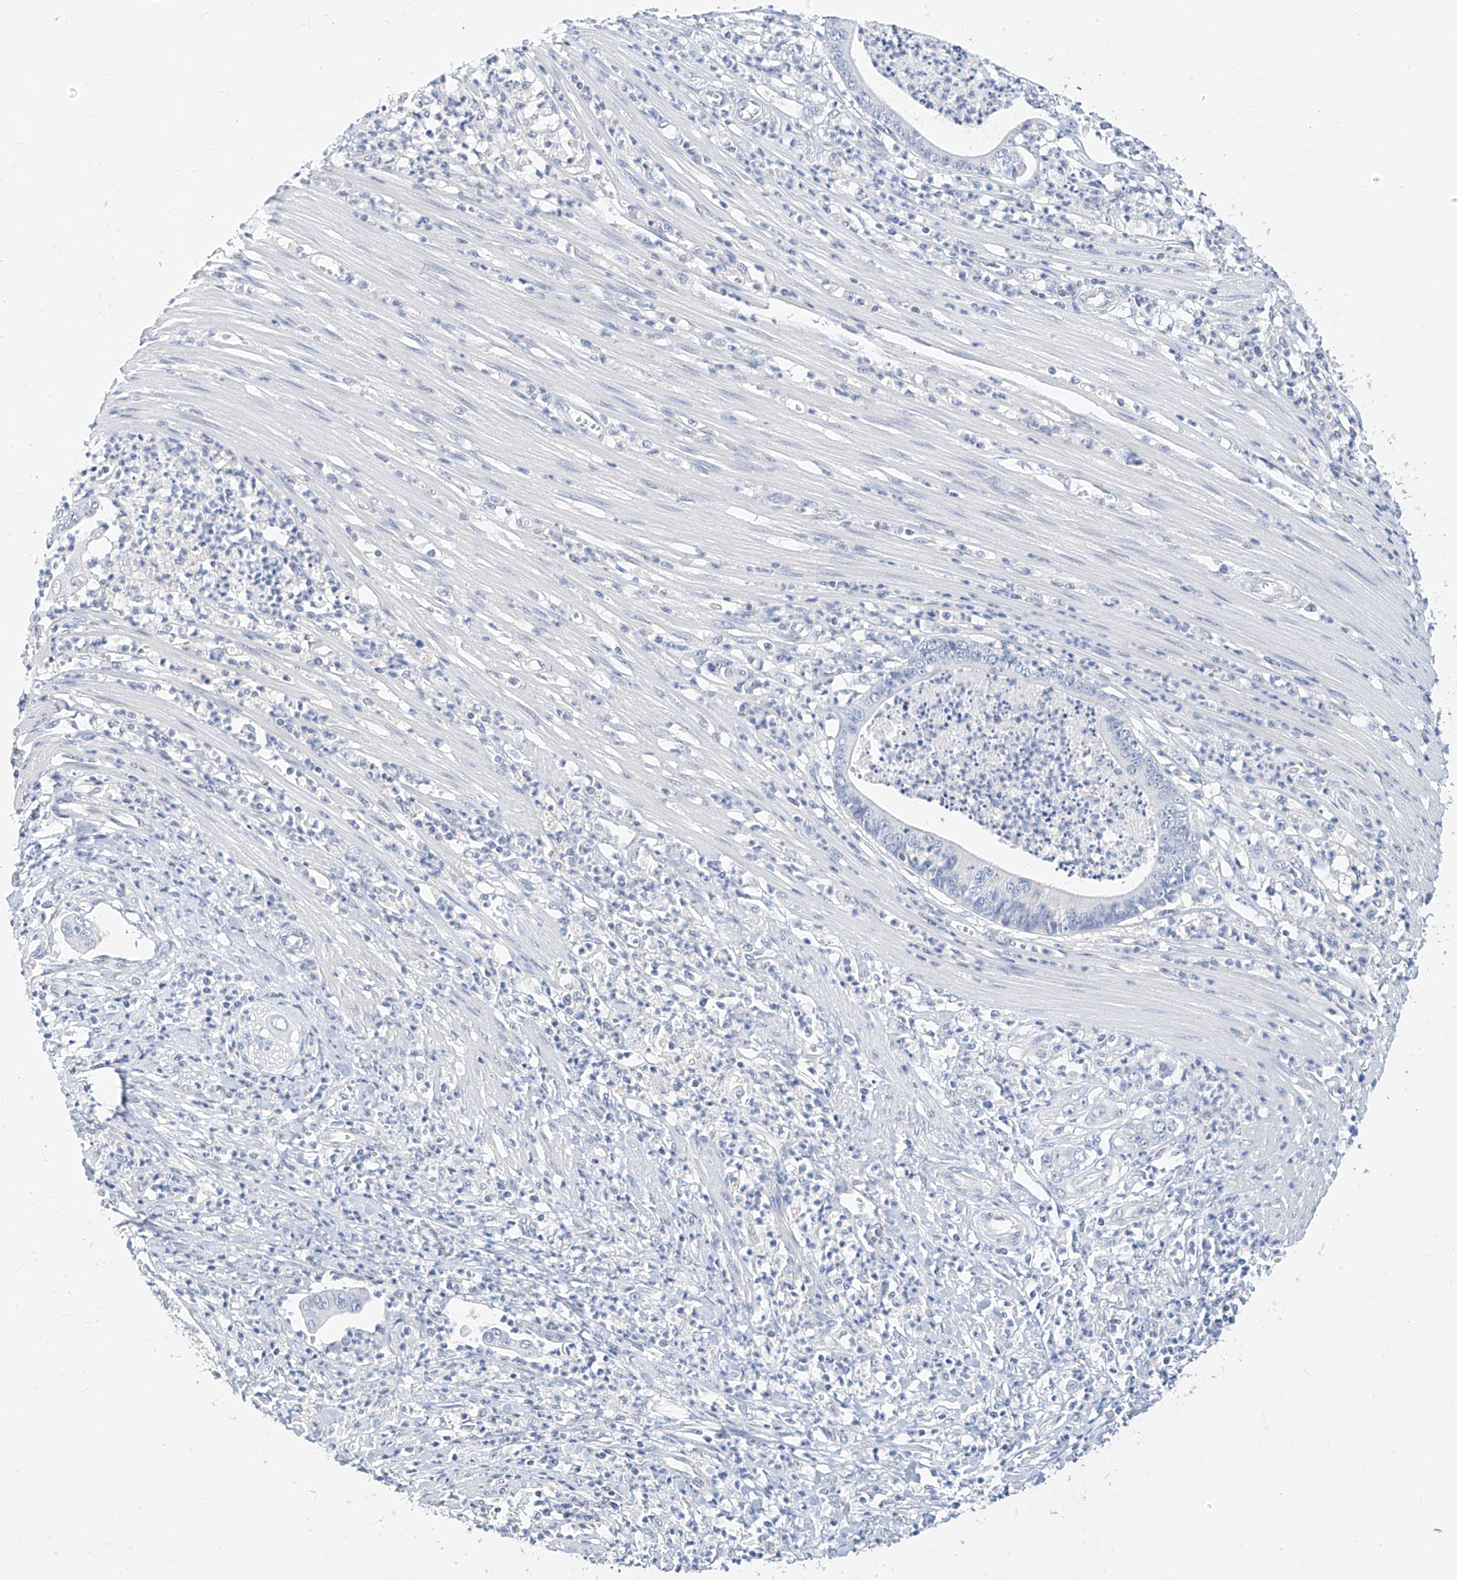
{"staining": {"intensity": "negative", "quantity": "none", "location": "none"}, "tissue": "pancreatic cancer", "cell_type": "Tumor cells", "image_type": "cancer", "snomed": [{"axis": "morphology", "description": "Adenocarcinoma, NOS"}, {"axis": "topography", "description": "Pancreas"}], "caption": "High power microscopy micrograph of an immunohistochemistry (IHC) histopathology image of pancreatic cancer (adenocarcinoma), revealing no significant staining in tumor cells.", "gene": "ZZEF1", "patient": {"sex": "male", "age": 69}}